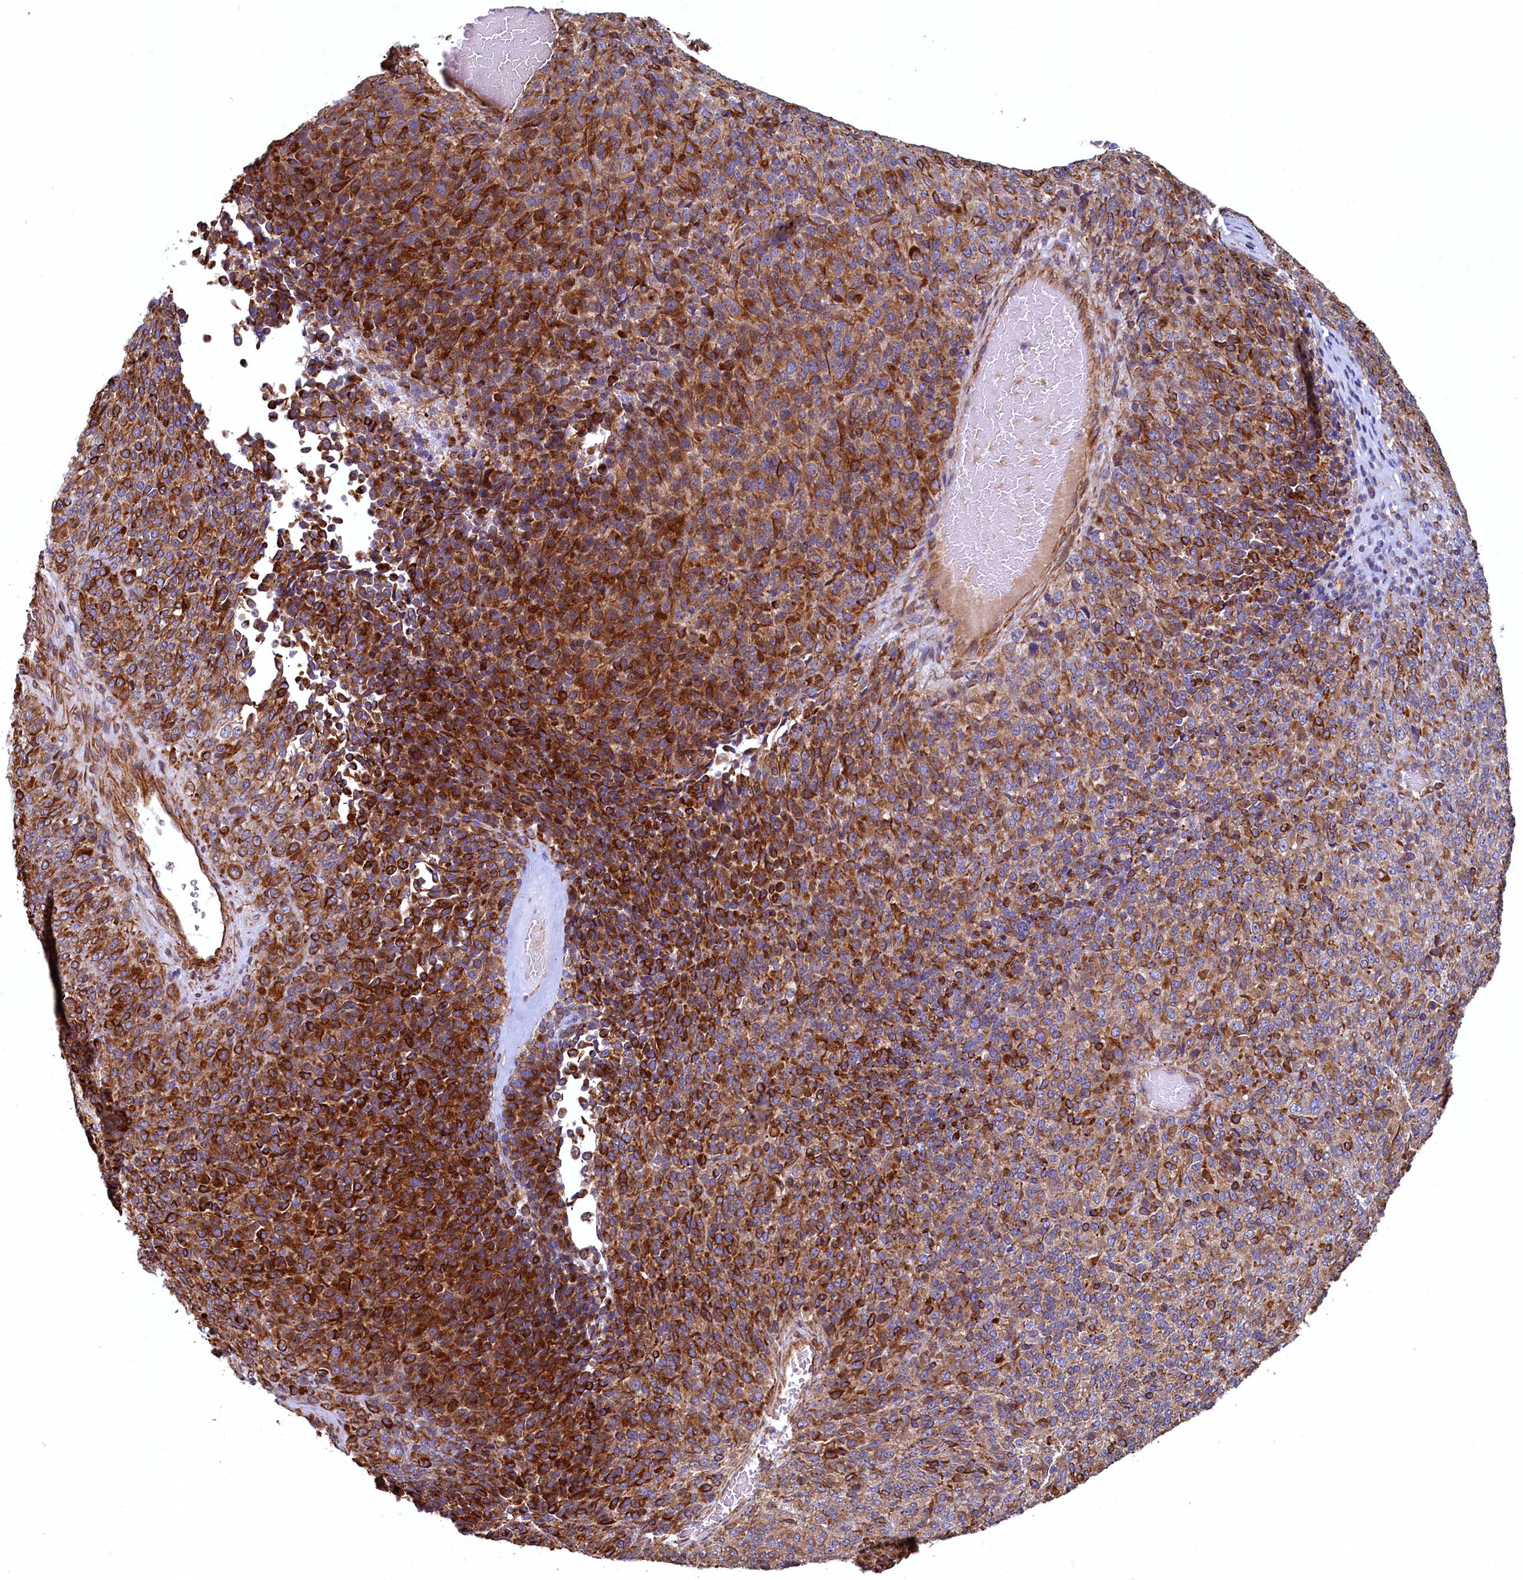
{"staining": {"intensity": "strong", "quantity": "25%-75%", "location": "cytoplasmic/membranous"}, "tissue": "melanoma", "cell_type": "Tumor cells", "image_type": "cancer", "snomed": [{"axis": "morphology", "description": "Malignant melanoma, Metastatic site"}, {"axis": "topography", "description": "Brain"}], "caption": "An immunohistochemistry image of neoplastic tissue is shown. Protein staining in brown shows strong cytoplasmic/membranous positivity in melanoma within tumor cells.", "gene": "LRRC57", "patient": {"sex": "female", "age": 56}}